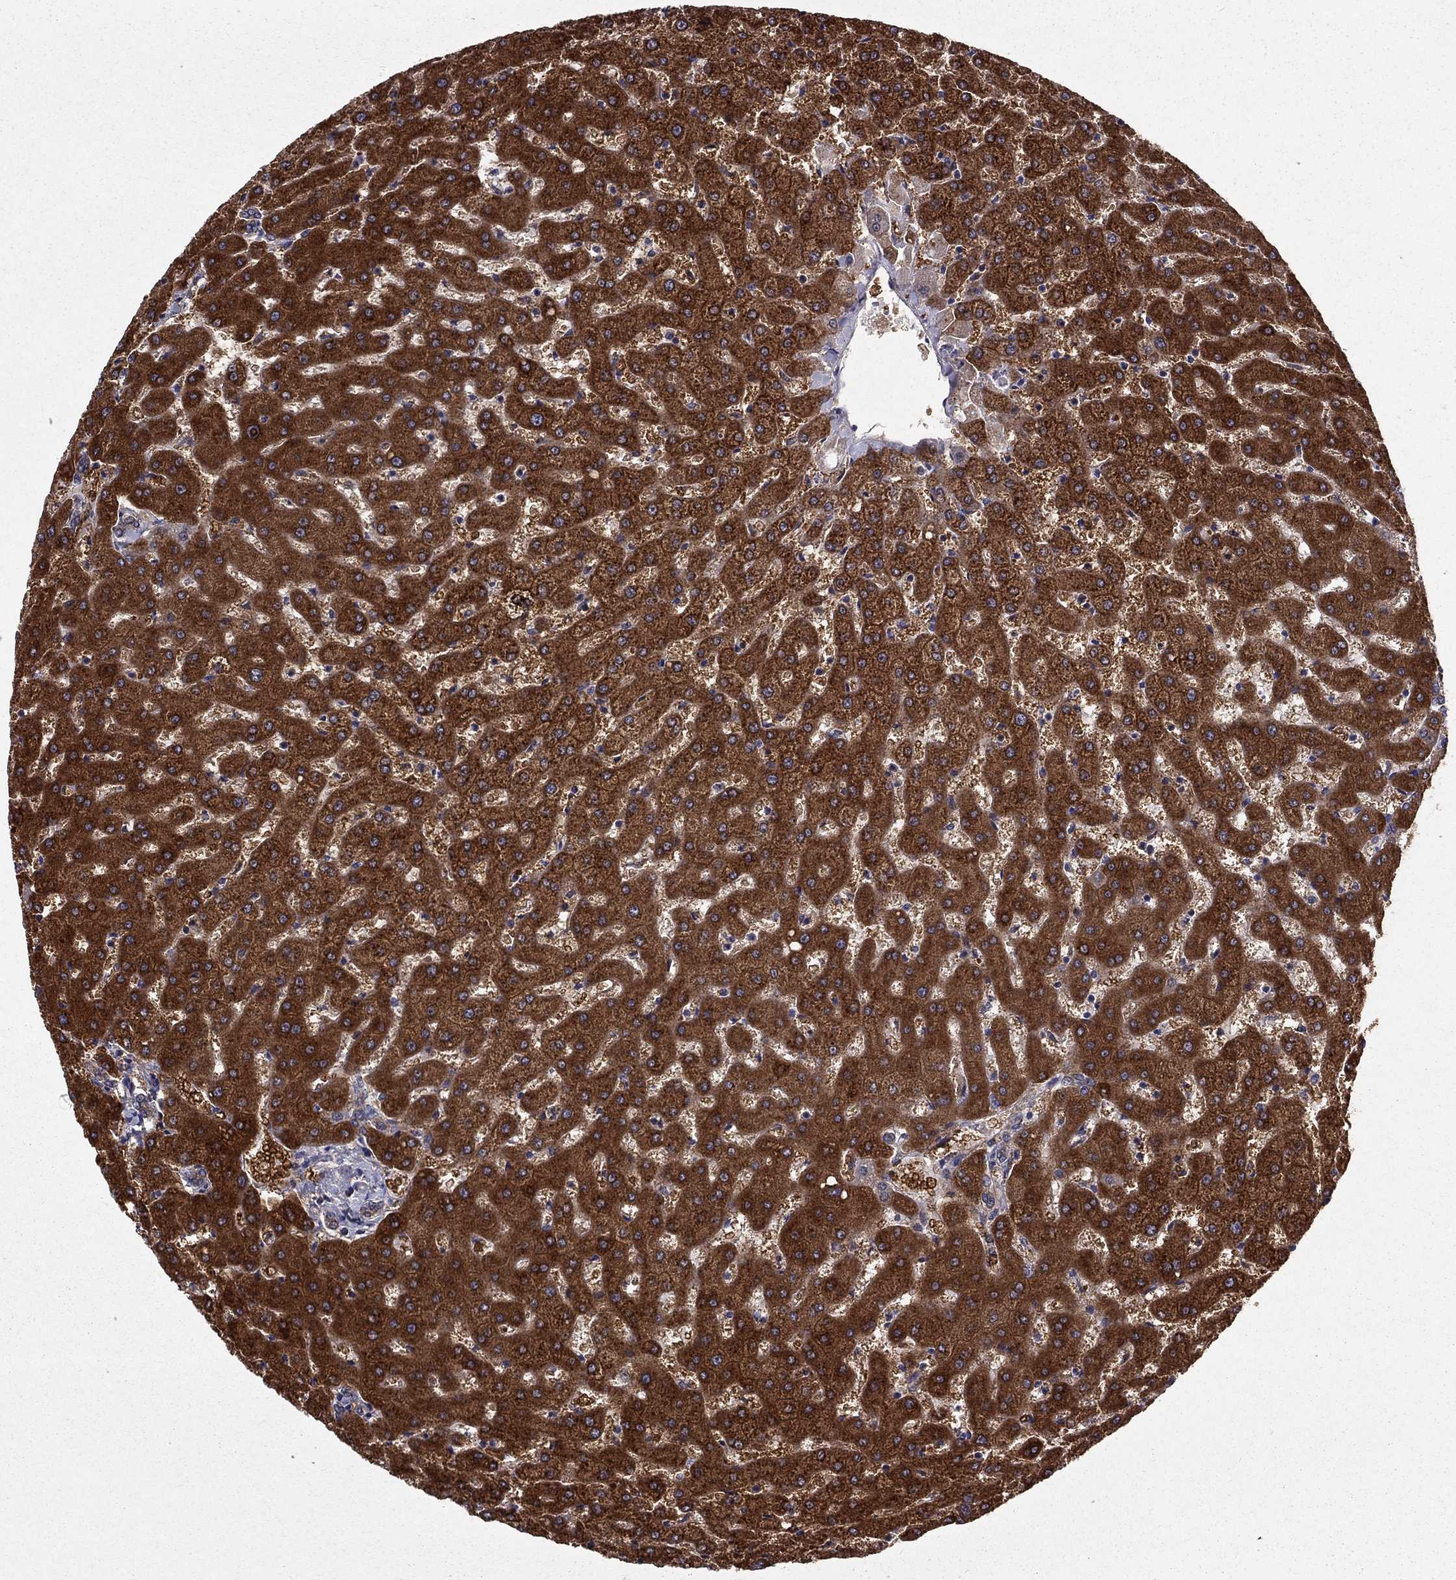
{"staining": {"intensity": "weak", "quantity": ">75%", "location": "cytoplasmic/membranous"}, "tissue": "liver", "cell_type": "Cholangiocytes", "image_type": "normal", "snomed": [{"axis": "morphology", "description": "Normal tissue, NOS"}, {"axis": "topography", "description": "Liver"}], "caption": "Approximately >75% of cholangiocytes in normal liver reveal weak cytoplasmic/membranous protein positivity as visualized by brown immunohistochemical staining.", "gene": "SHMT1", "patient": {"sex": "female", "age": 50}}